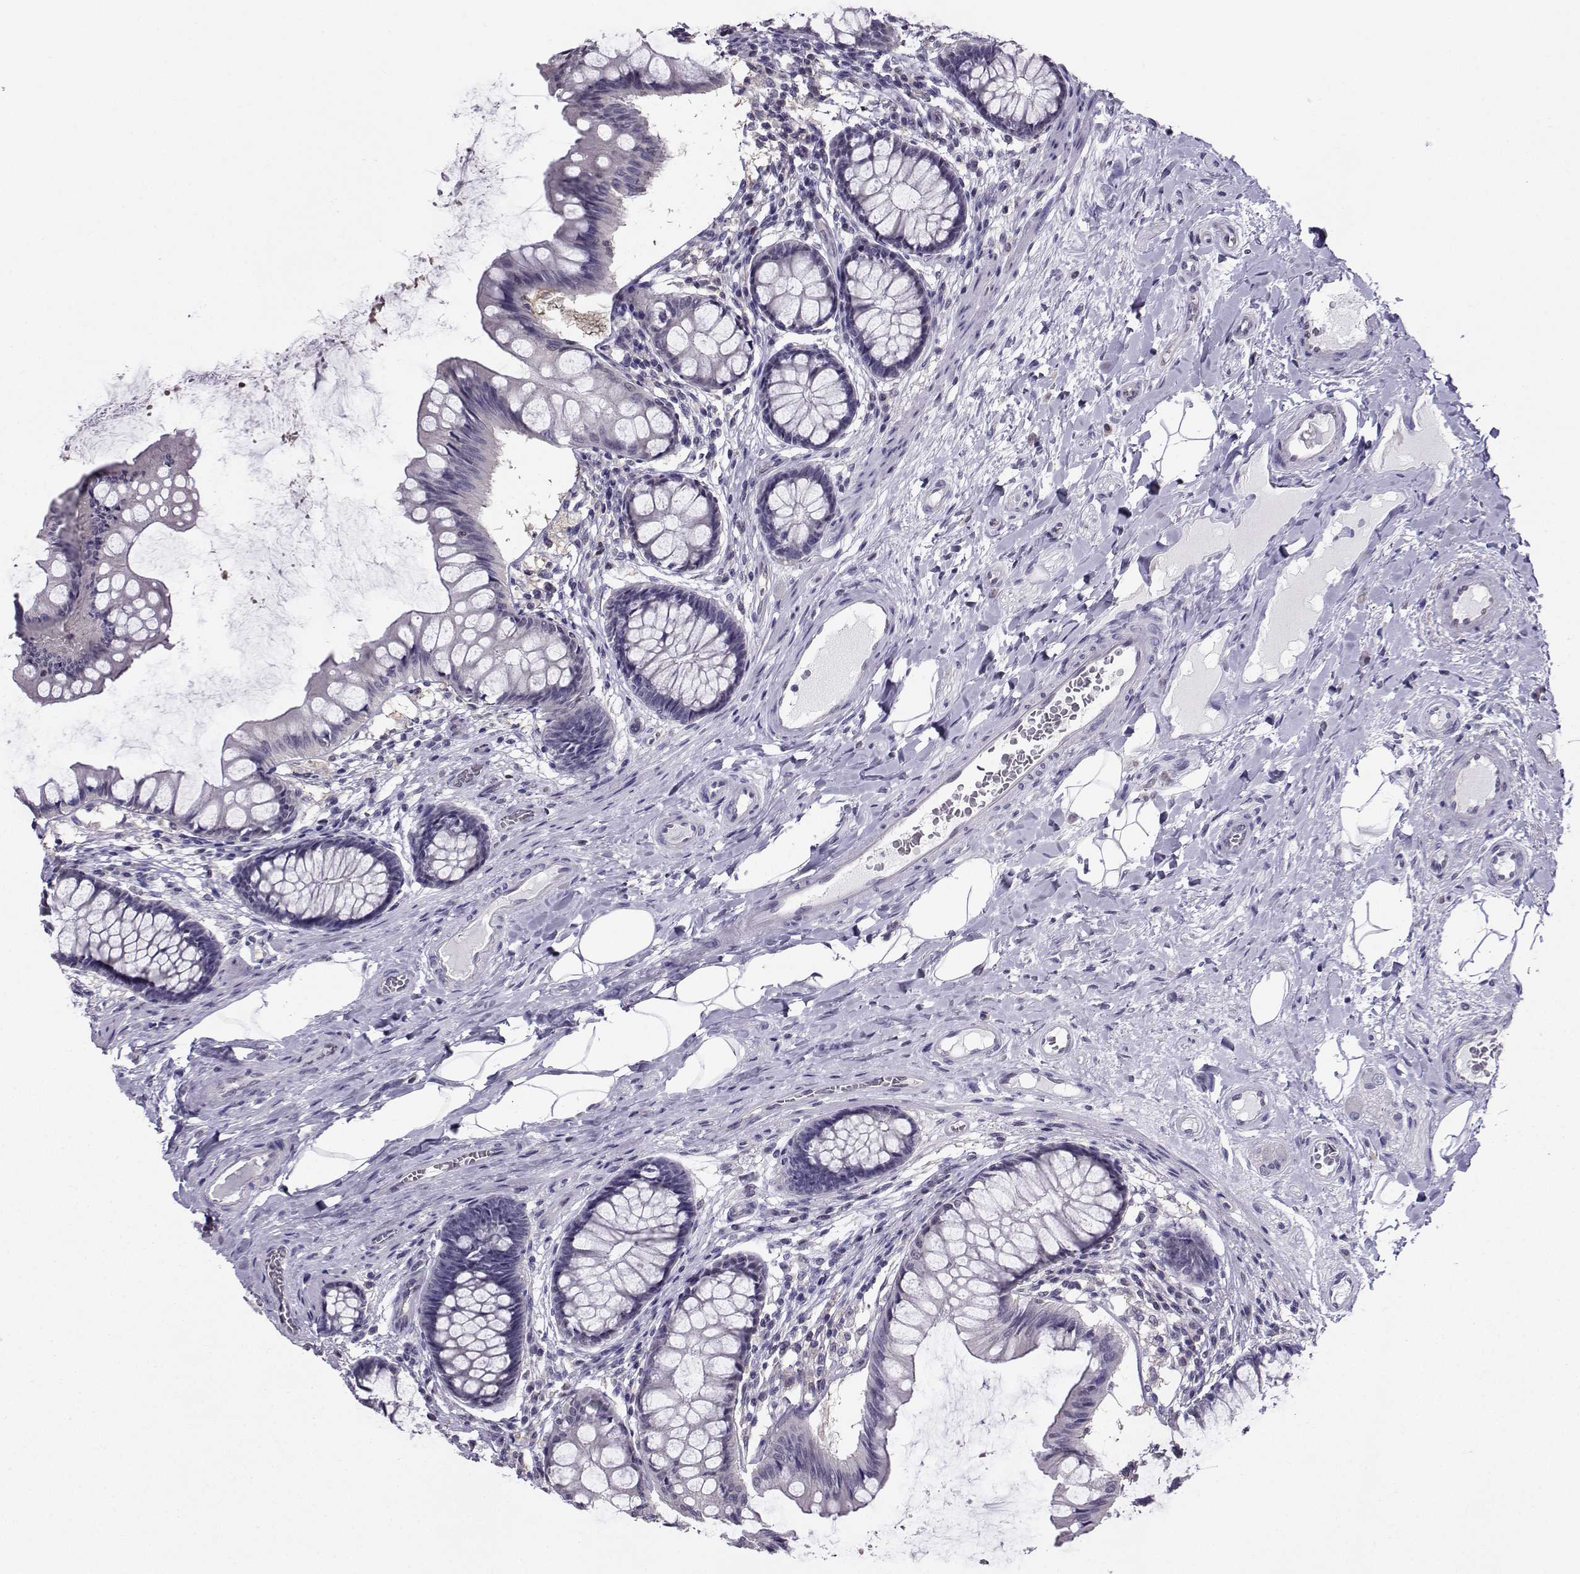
{"staining": {"intensity": "negative", "quantity": "none", "location": "none"}, "tissue": "colon", "cell_type": "Endothelial cells", "image_type": "normal", "snomed": [{"axis": "morphology", "description": "Normal tissue, NOS"}, {"axis": "topography", "description": "Colon"}], "caption": "High magnification brightfield microscopy of normal colon stained with DAB (3,3'-diaminobenzidine) (brown) and counterstained with hematoxylin (blue): endothelial cells show no significant positivity.", "gene": "PGK1", "patient": {"sex": "female", "age": 65}}